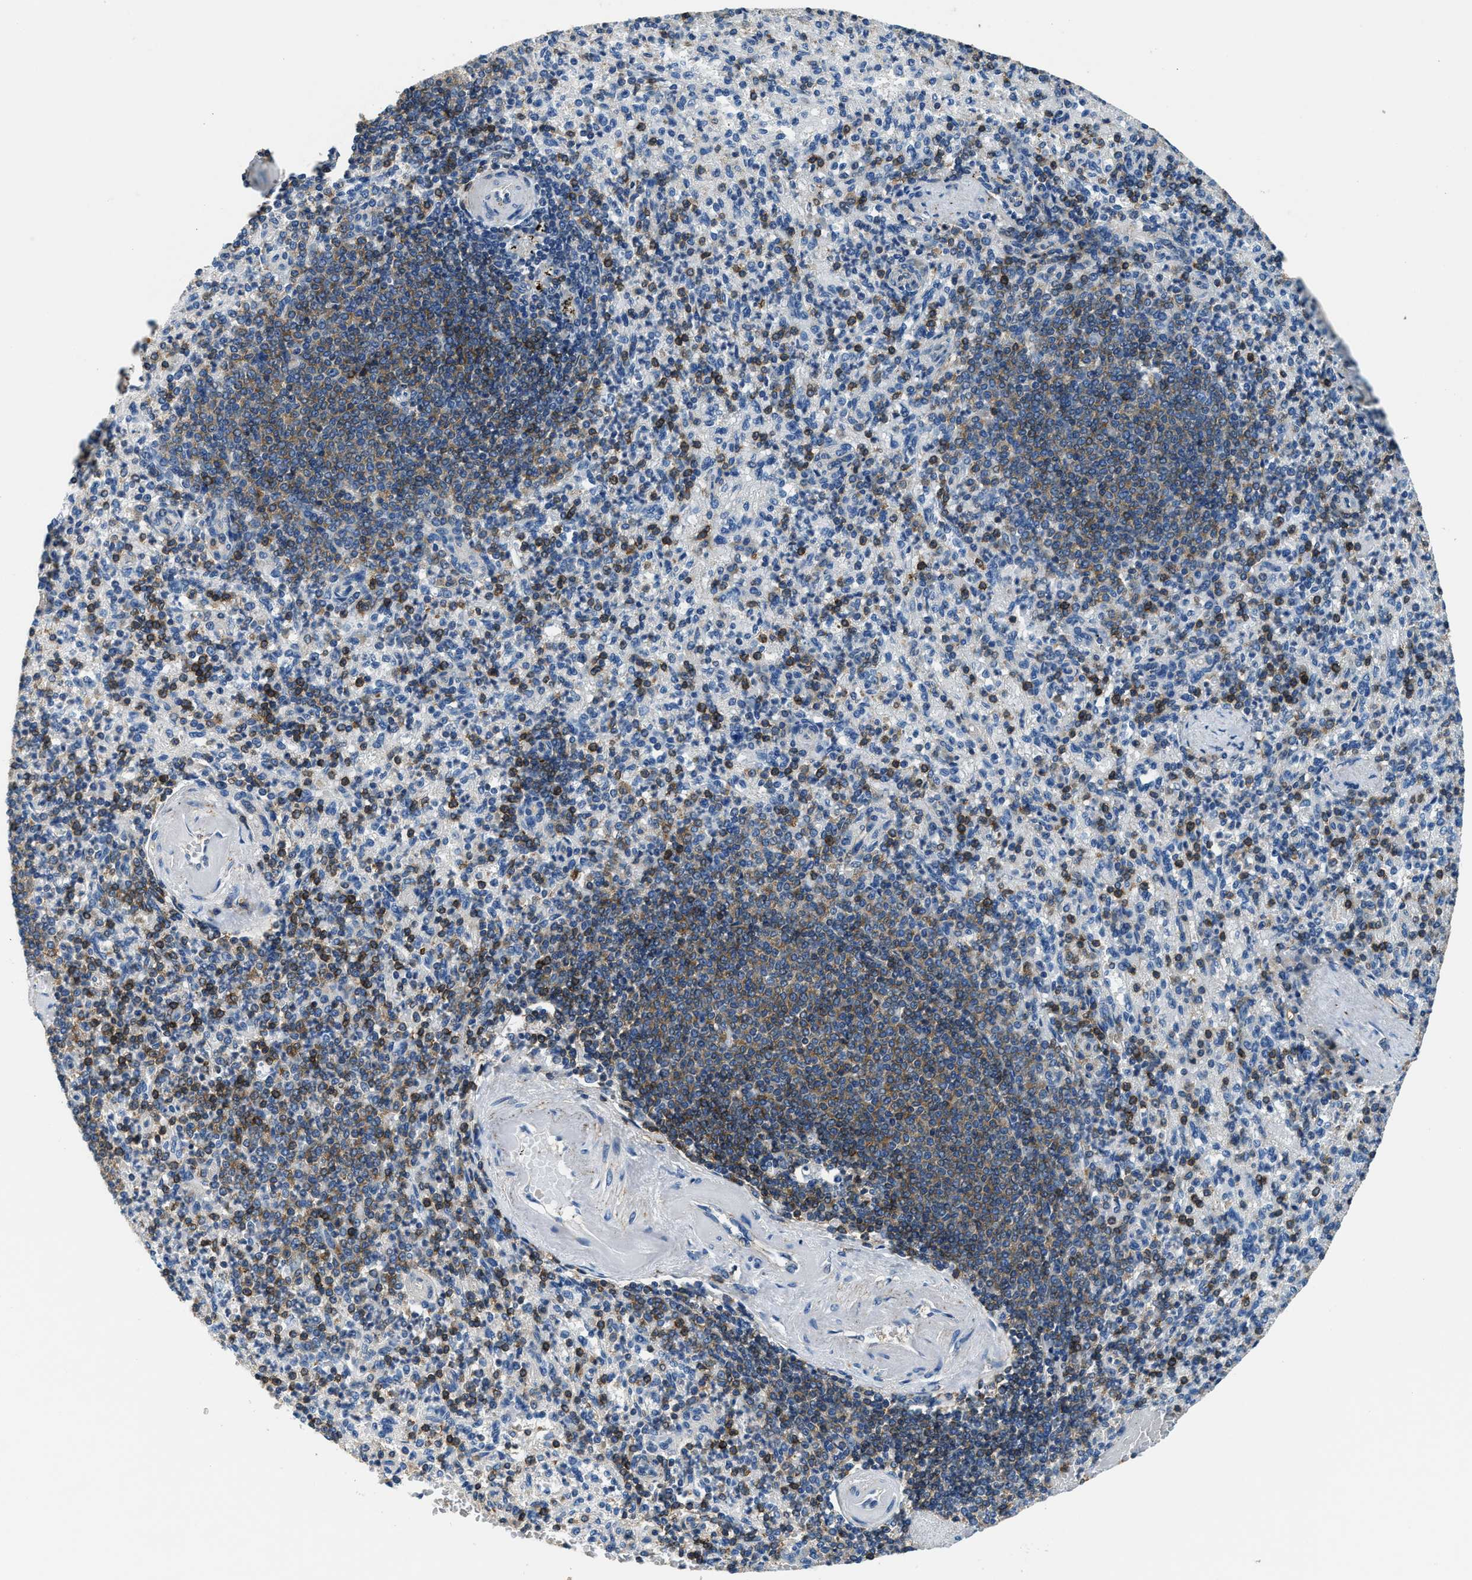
{"staining": {"intensity": "strong", "quantity": "25%-75%", "location": "cytoplasmic/membranous"}, "tissue": "spleen", "cell_type": "Cells in red pulp", "image_type": "normal", "snomed": [{"axis": "morphology", "description": "Normal tissue, NOS"}, {"axis": "topography", "description": "Spleen"}], "caption": "Cells in red pulp exhibit strong cytoplasmic/membranous staining in approximately 25%-75% of cells in normal spleen.", "gene": "MYO1G", "patient": {"sex": "female", "age": 74}}